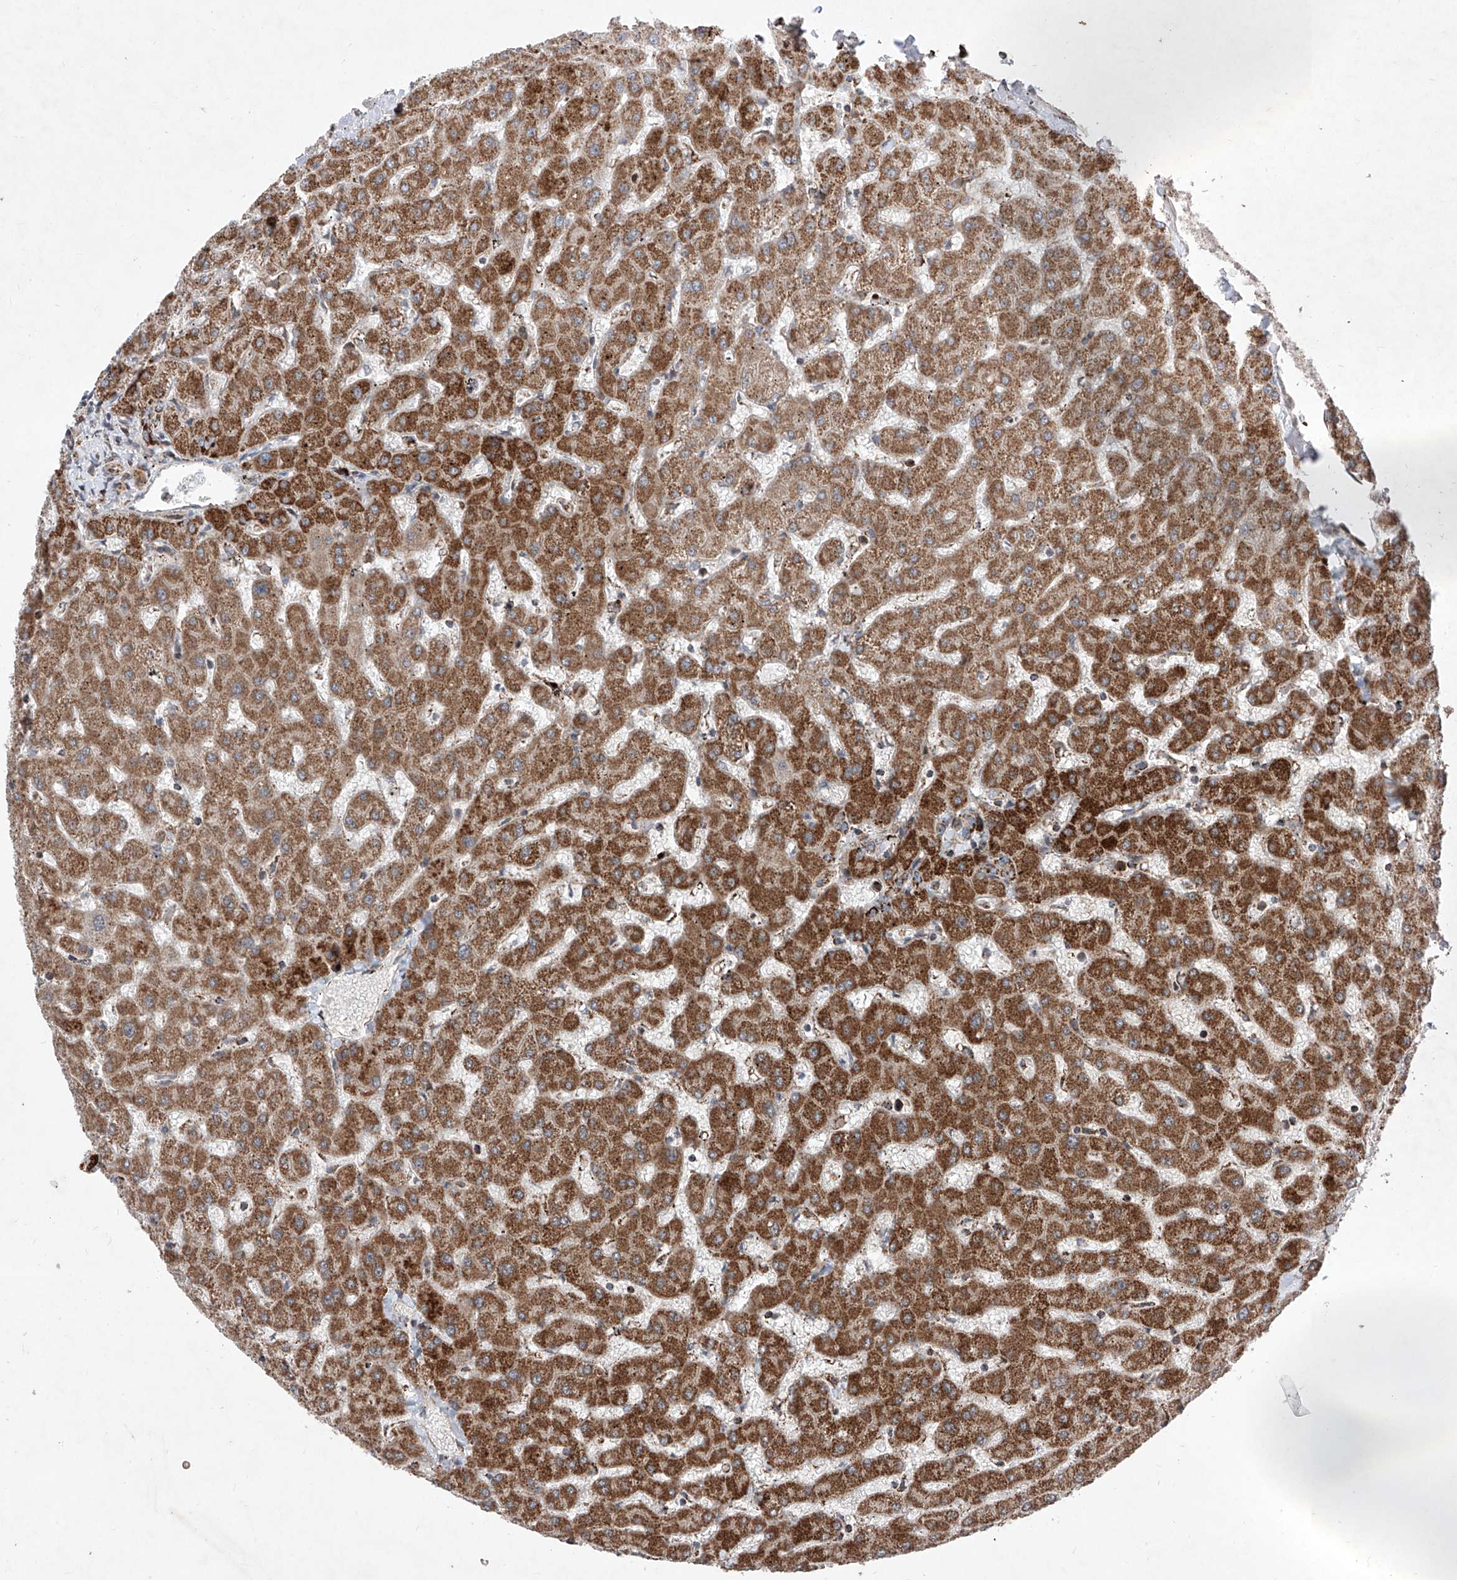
{"staining": {"intensity": "moderate", "quantity": ">75%", "location": "cytoplasmic/membranous"}, "tissue": "liver", "cell_type": "Cholangiocytes", "image_type": "normal", "snomed": [{"axis": "morphology", "description": "Normal tissue, NOS"}, {"axis": "topography", "description": "Liver"}], "caption": "This is a histology image of immunohistochemistry staining of normal liver, which shows moderate positivity in the cytoplasmic/membranous of cholangiocytes.", "gene": "SEMA6A", "patient": {"sex": "female", "age": 63}}